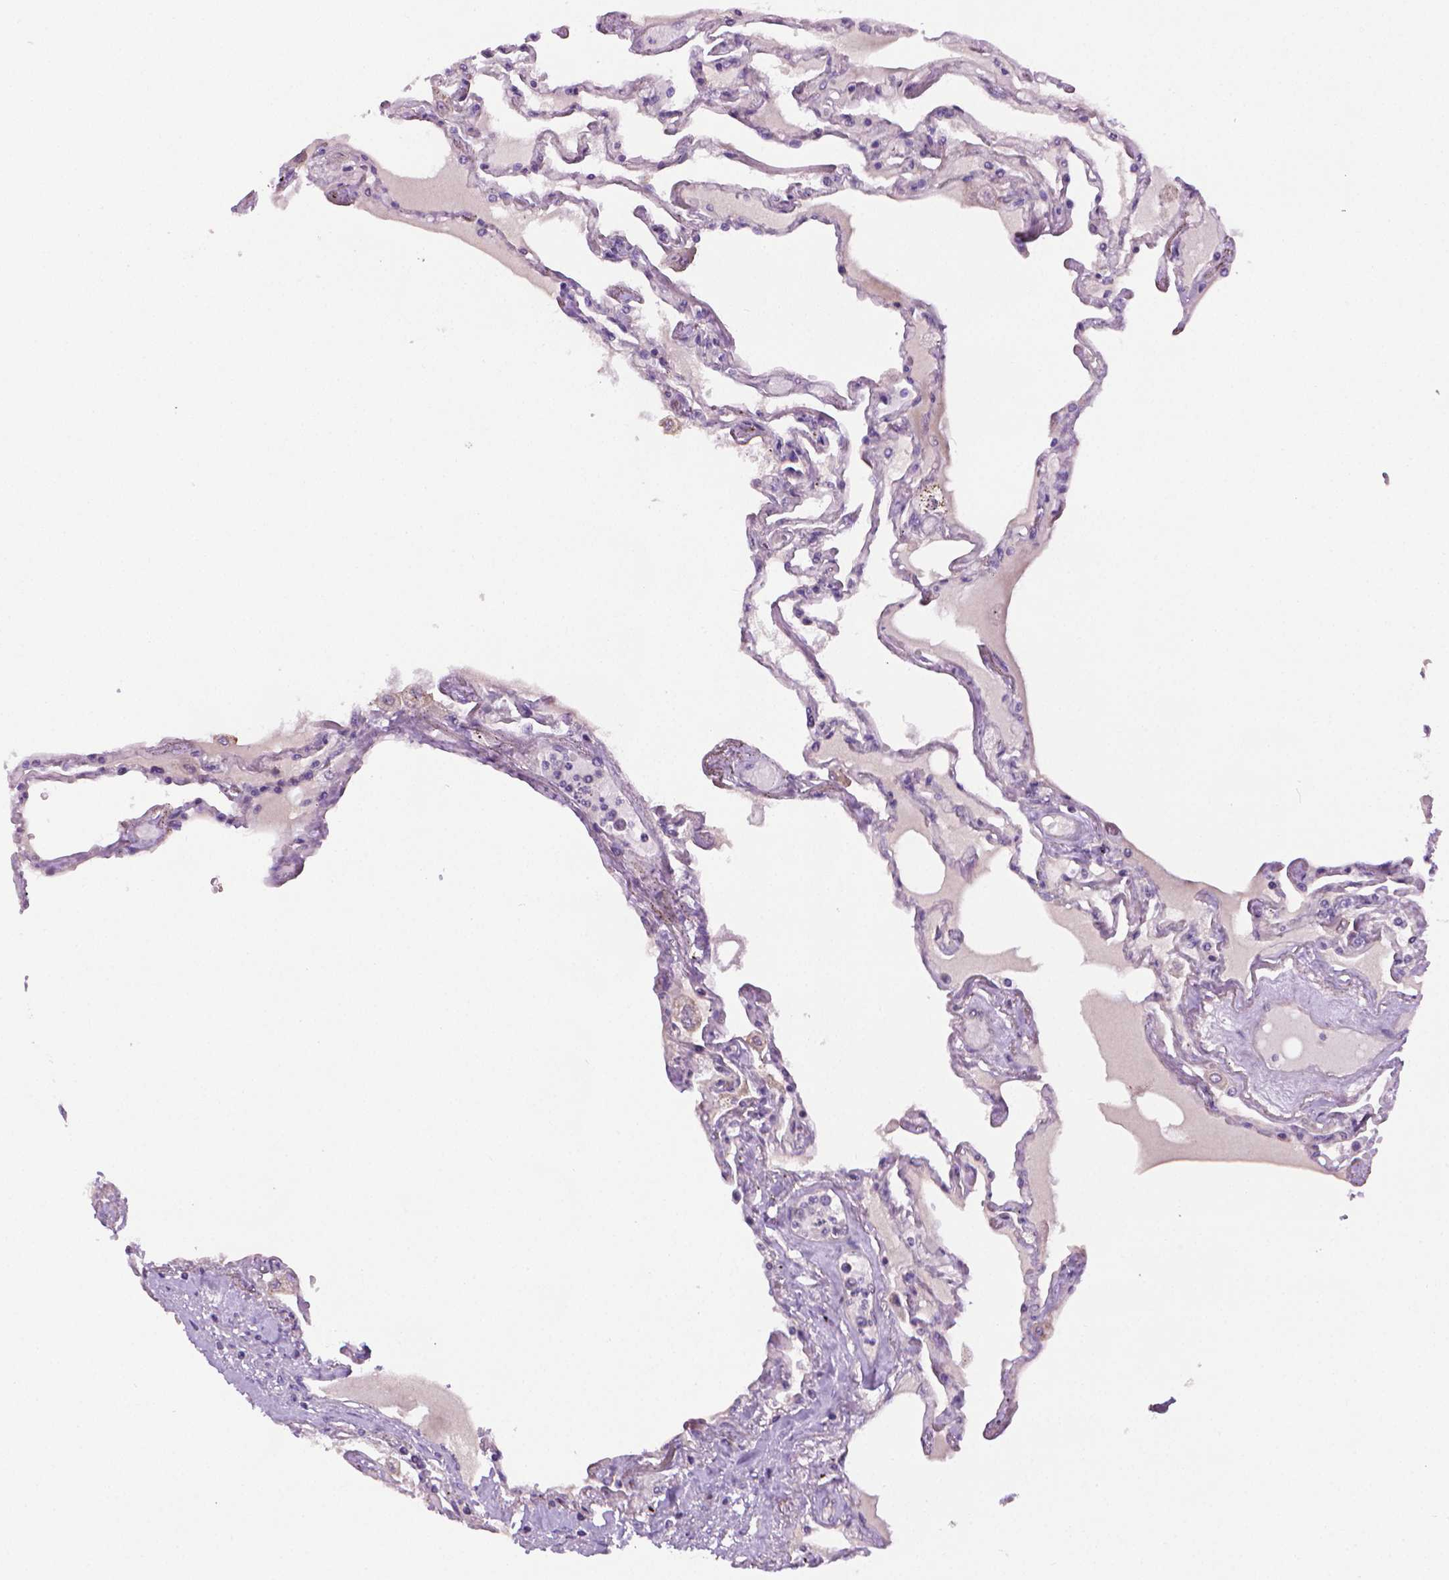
{"staining": {"intensity": "negative", "quantity": "none", "location": "none"}, "tissue": "lung", "cell_type": "Alveolar cells", "image_type": "normal", "snomed": [{"axis": "morphology", "description": "Normal tissue, NOS"}, {"axis": "morphology", "description": "Adenocarcinoma, NOS"}, {"axis": "topography", "description": "Cartilage tissue"}, {"axis": "topography", "description": "Lung"}], "caption": "This is an immunohistochemistry (IHC) photomicrograph of benign lung. There is no staining in alveolar cells.", "gene": "SLC51B", "patient": {"sex": "female", "age": 67}}